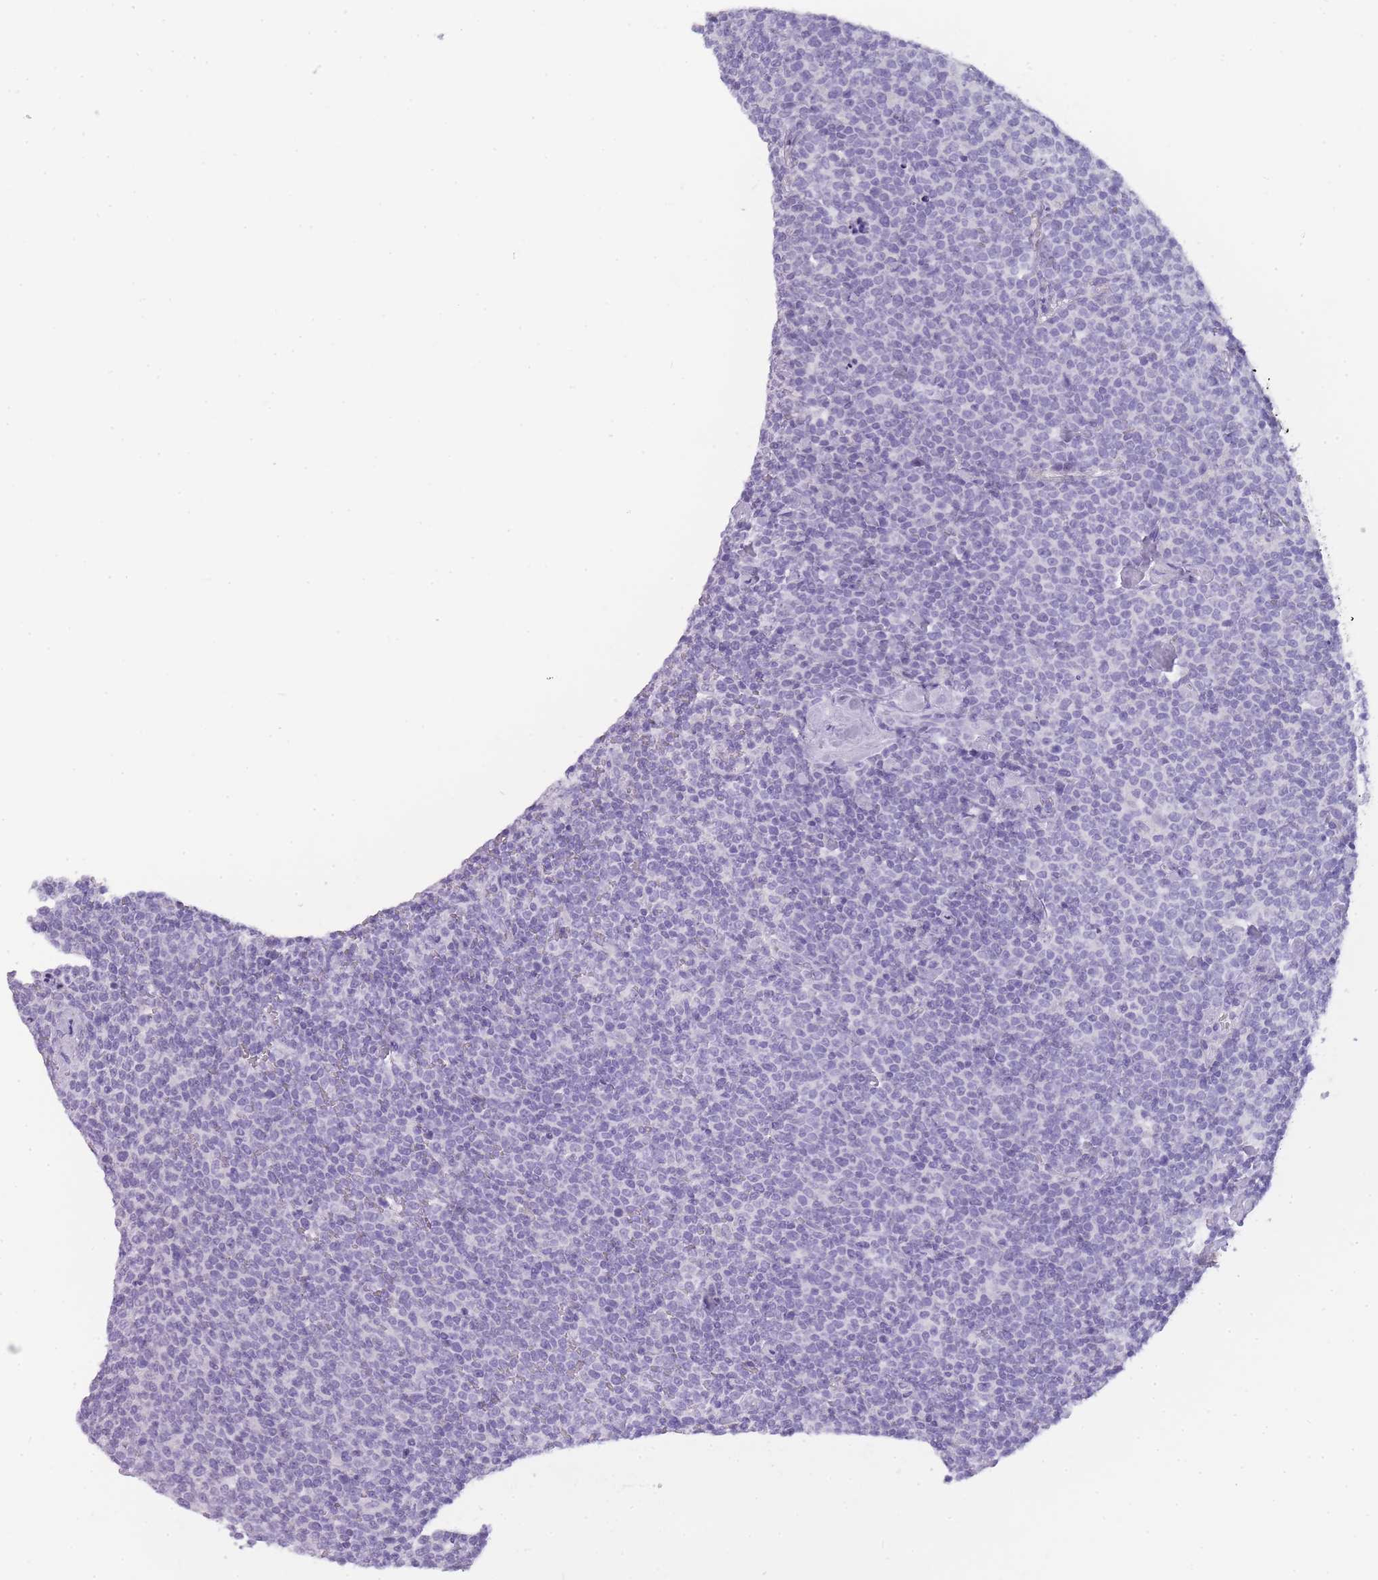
{"staining": {"intensity": "negative", "quantity": "none", "location": "none"}, "tissue": "lymphoma", "cell_type": "Tumor cells", "image_type": "cancer", "snomed": [{"axis": "morphology", "description": "Malignant lymphoma, non-Hodgkin's type, High grade"}, {"axis": "topography", "description": "Lymph node"}], "caption": "Histopathology image shows no protein staining in tumor cells of high-grade malignant lymphoma, non-Hodgkin's type tissue.", "gene": "TCP11", "patient": {"sex": "male", "age": 61}}